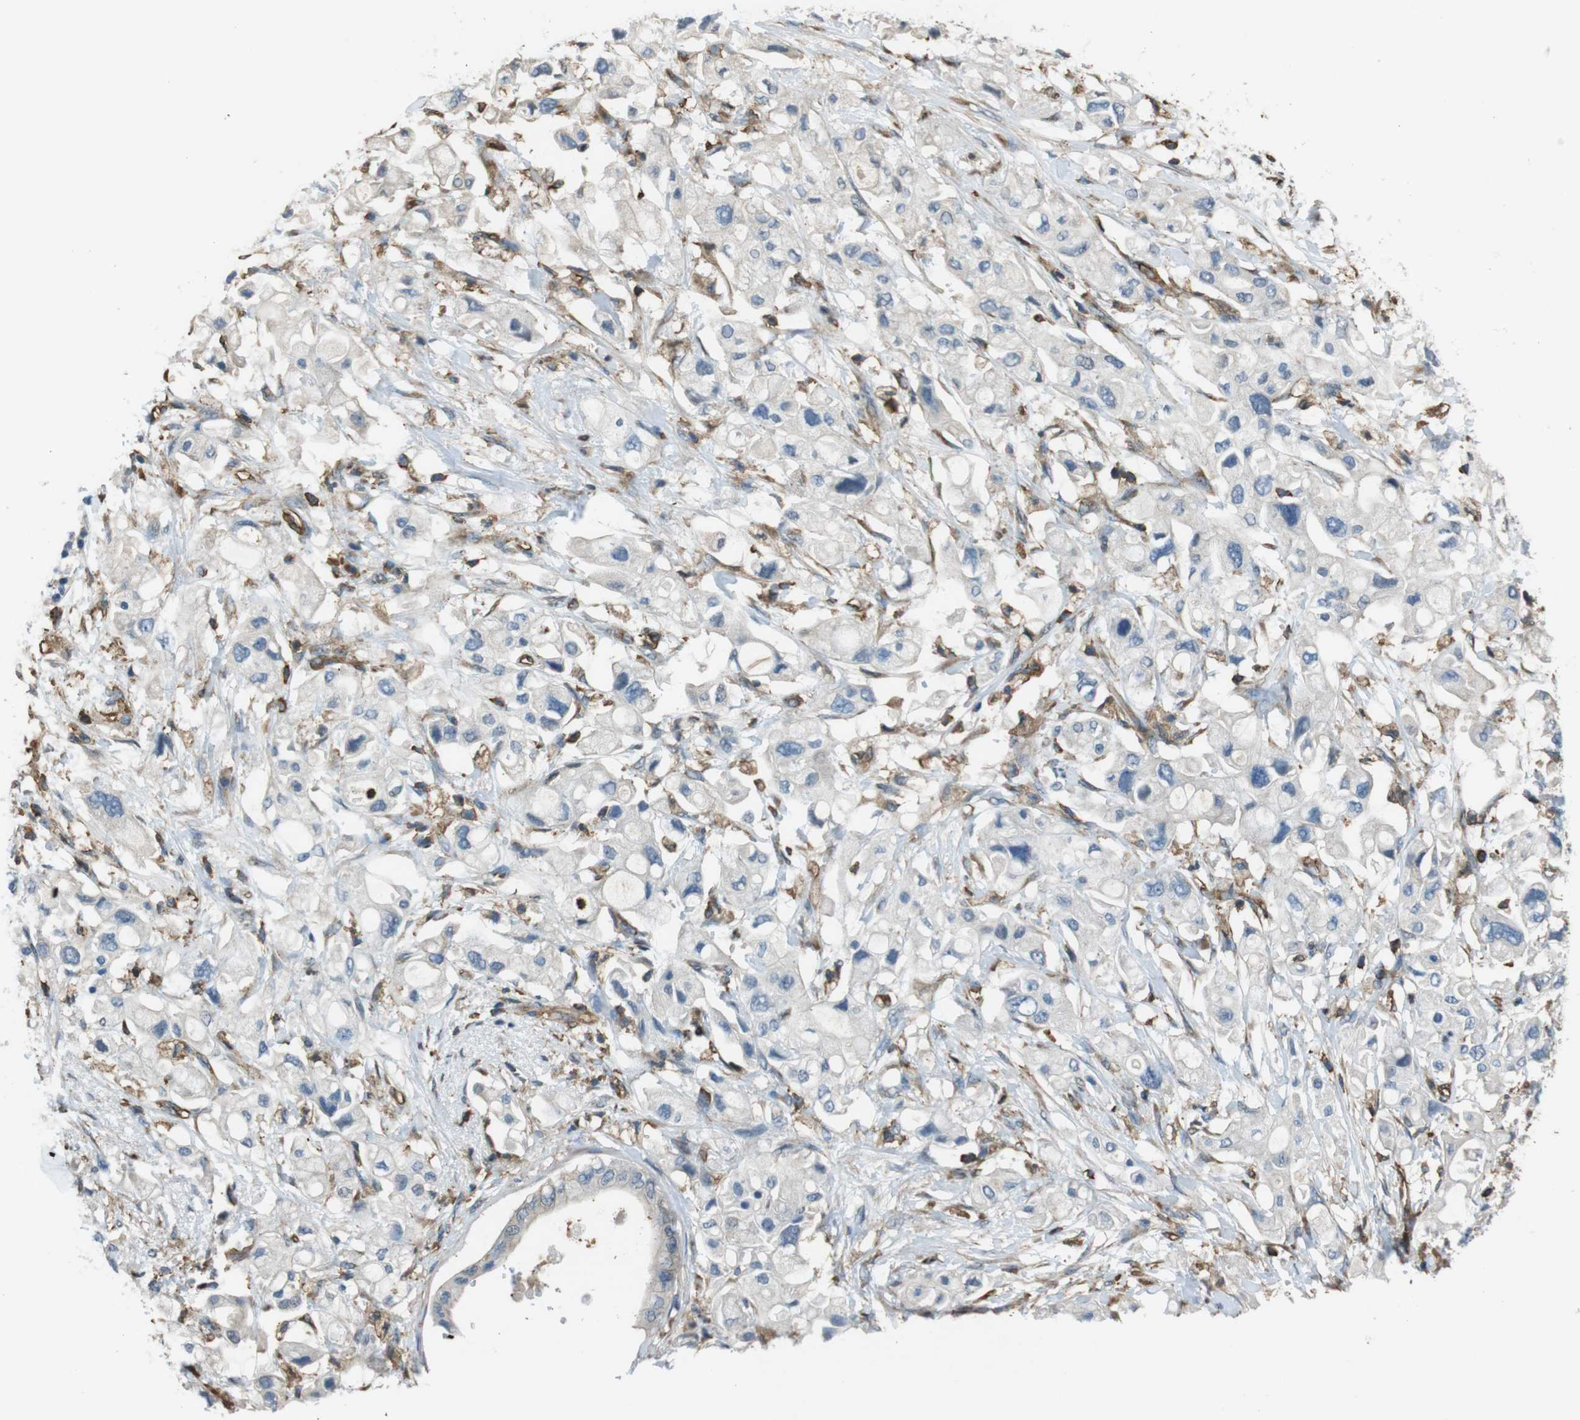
{"staining": {"intensity": "negative", "quantity": "none", "location": "none"}, "tissue": "pancreatic cancer", "cell_type": "Tumor cells", "image_type": "cancer", "snomed": [{"axis": "morphology", "description": "Adenocarcinoma, NOS"}, {"axis": "topography", "description": "Pancreas"}], "caption": "The histopathology image exhibits no staining of tumor cells in adenocarcinoma (pancreatic). Brightfield microscopy of immunohistochemistry (IHC) stained with DAB (3,3'-diaminobenzidine) (brown) and hematoxylin (blue), captured at high magnification.", "gene": "FCAR", "patient": {"sex": "female", "age": 56}}